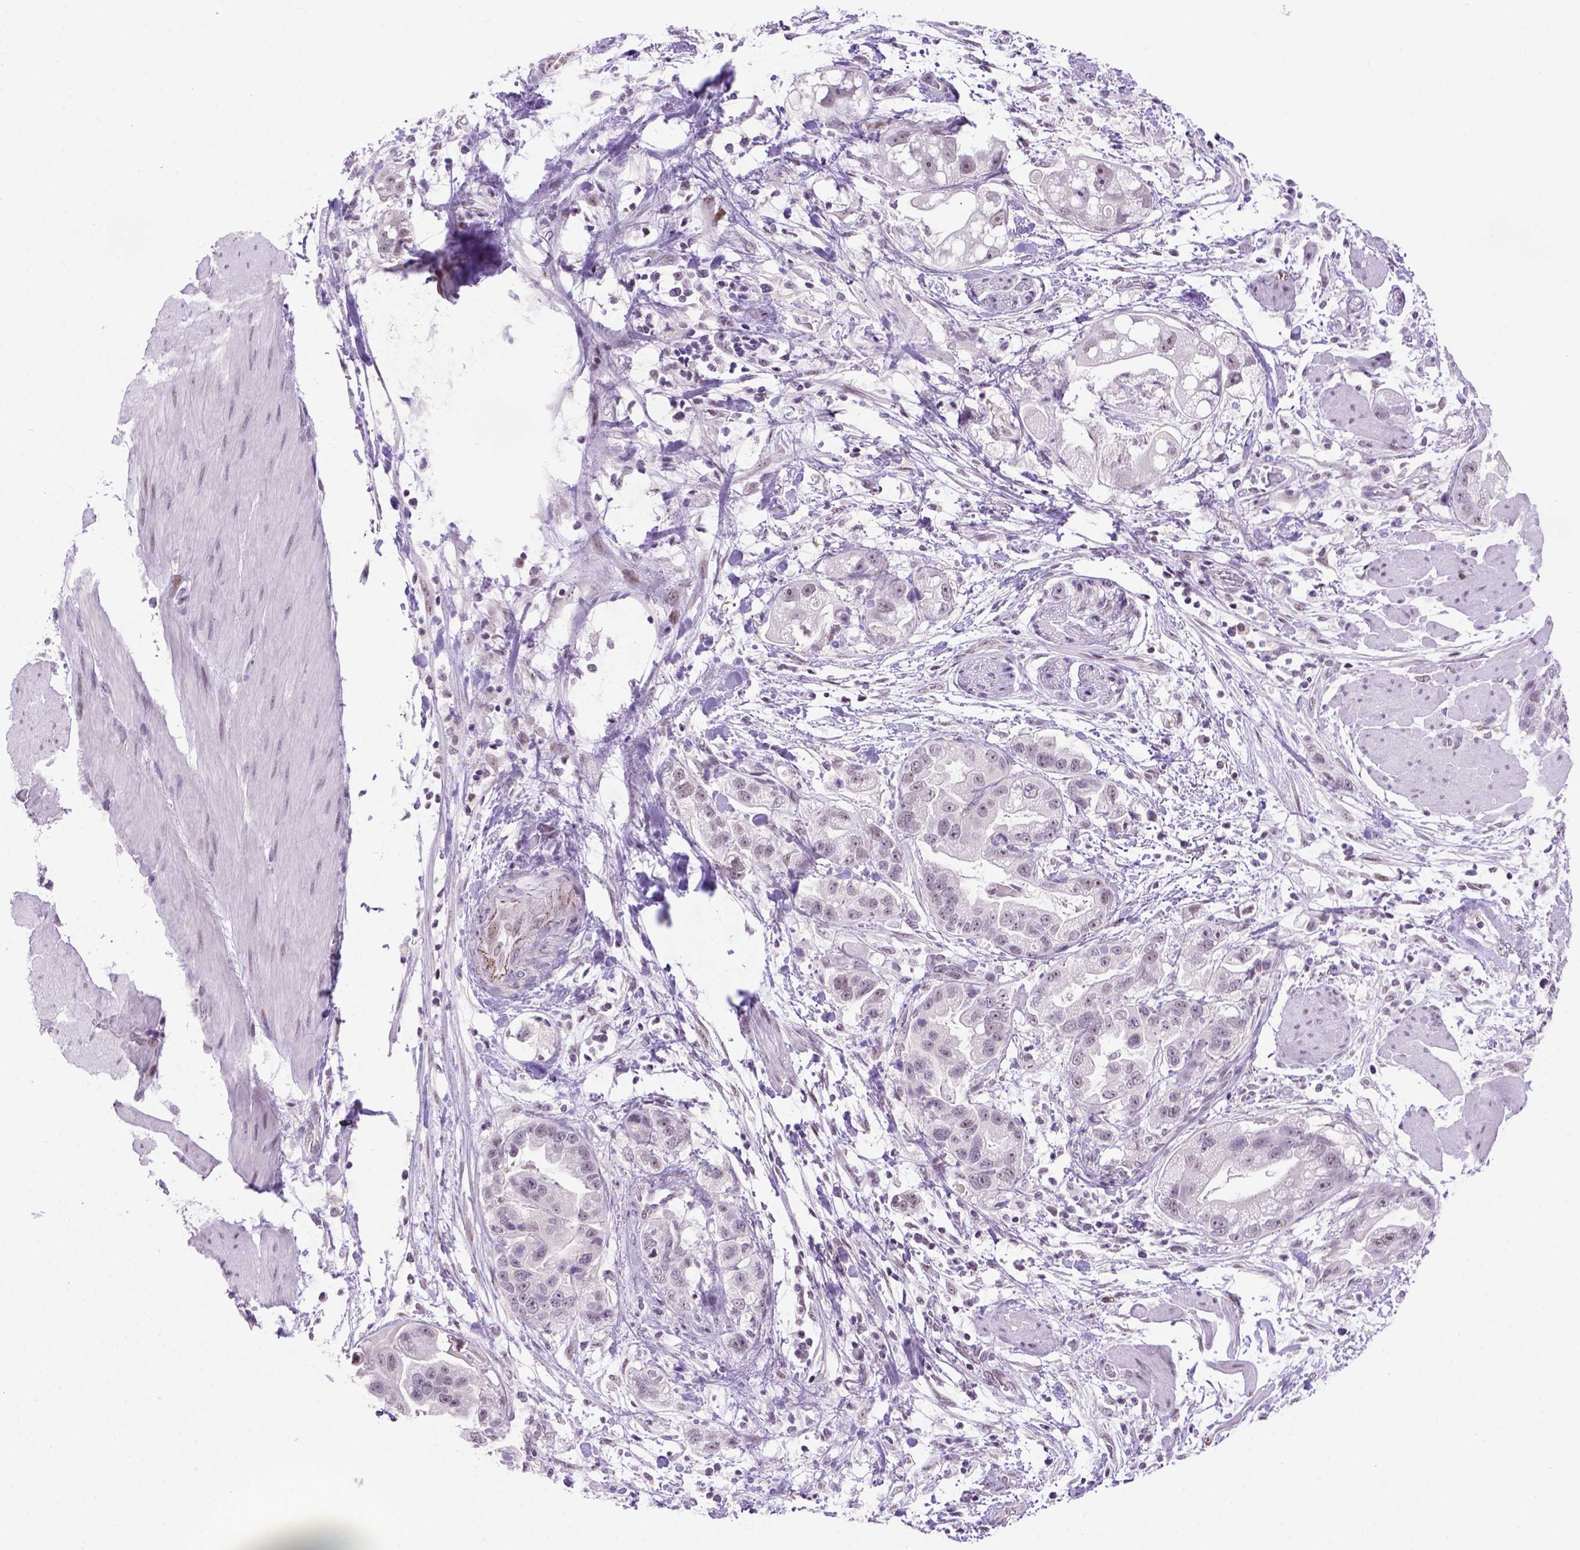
{"staining": {"intensity": "negative", "quantity": "none", "location": "none"}, "tissue": "stomach cancer", "cell_type": "Tumor cells", "image_type": "cancer", "snomed": [{"axis": "morphology", "description": "Adenocarcinoma, NOS"}, {"axis": "topography", "description": "Stomach"}], "caption": "A high-resolution photomicrograph shows immunohistochemistry (IHC) staining of stomach adenocarcinoma, which displays no significant expression in tumor cells.", "gene": "TBPL1", "patient": {"sex": "male", "age": 59}}